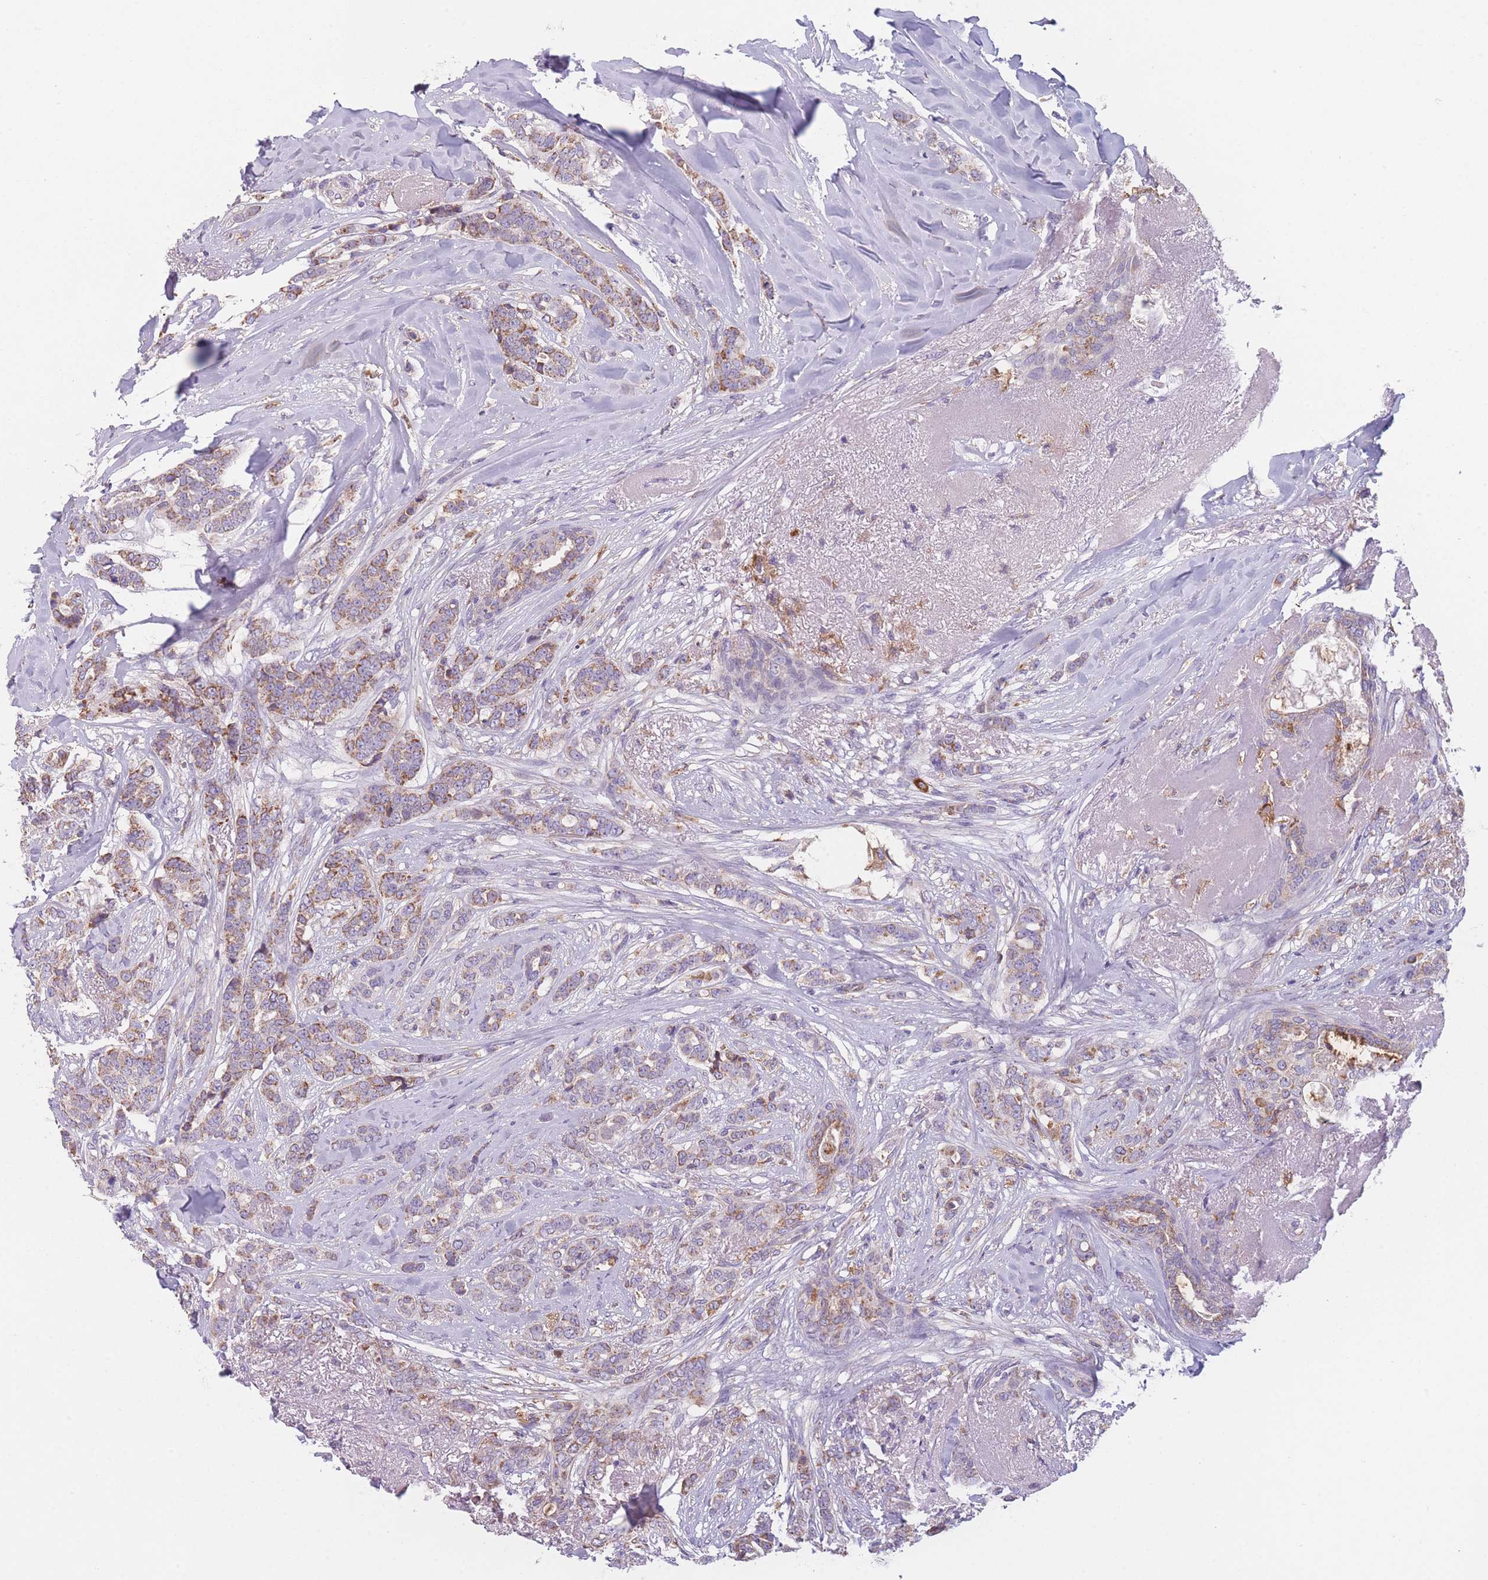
{"staining": {"intensity": "moderate", "quantity": "25%-75%", "location": "cytoplasmic/membranous"}, "tissue": "breast cancer", "cell_type": "Tumor cells", "image_type": "cancer", "snomed": [{"axis": "morphology", "description": "Lobular carcinoma"}, {"axis": "topography", "description": "Breast"}], "caption": "A histopathology image of breast cancer (lobular carcinoma) stained for a protein demonstrates moderate cytoplasmic/membranous brown staining in tumor cells.", "gene": "PRAM1", "patient": {"sex": "female", "age": 51}}